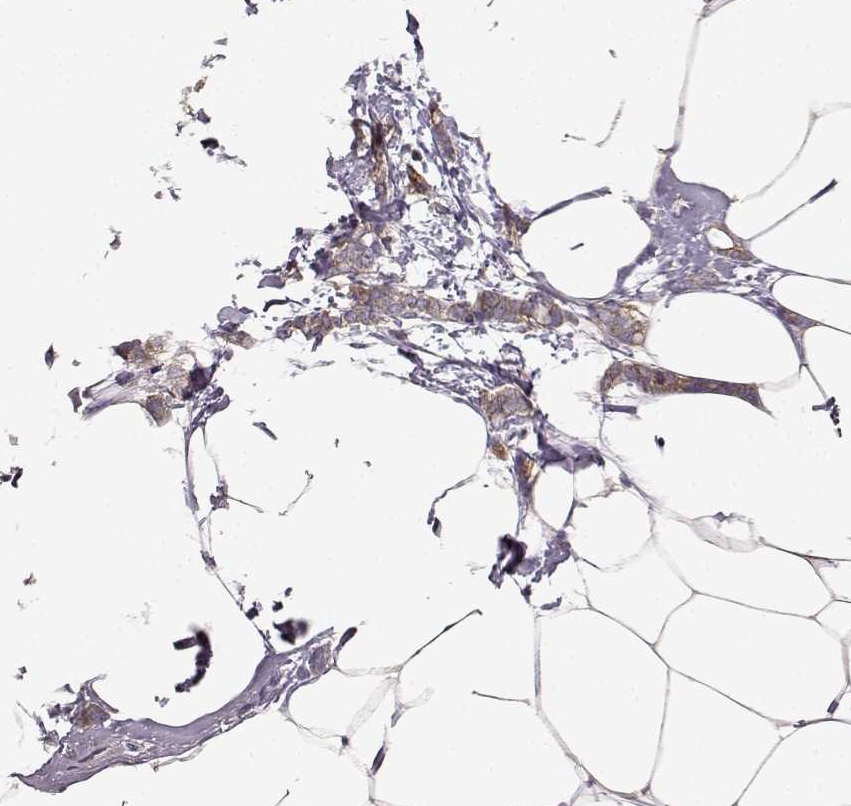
{"staining": {"intensity": "moderate", "quantity": ">75%", "location": "cytoplasmic/membranous"}, "tissue": "breast cancer", "cell_type": "Tumor cells", "image_type": "cancer", "snomed": [{"axis": "morphology", "description": "Duct carcinoma"}, {"axis": "topography", "description": "Breast"}], "caption": "Breast cancer stained with a brown dye shows moderate cytoplasmic/membranous positive expression in approximately >75% of tumor cells.", "gene": "ERBB3", "patient": {"sex": "female", "age": 40}}